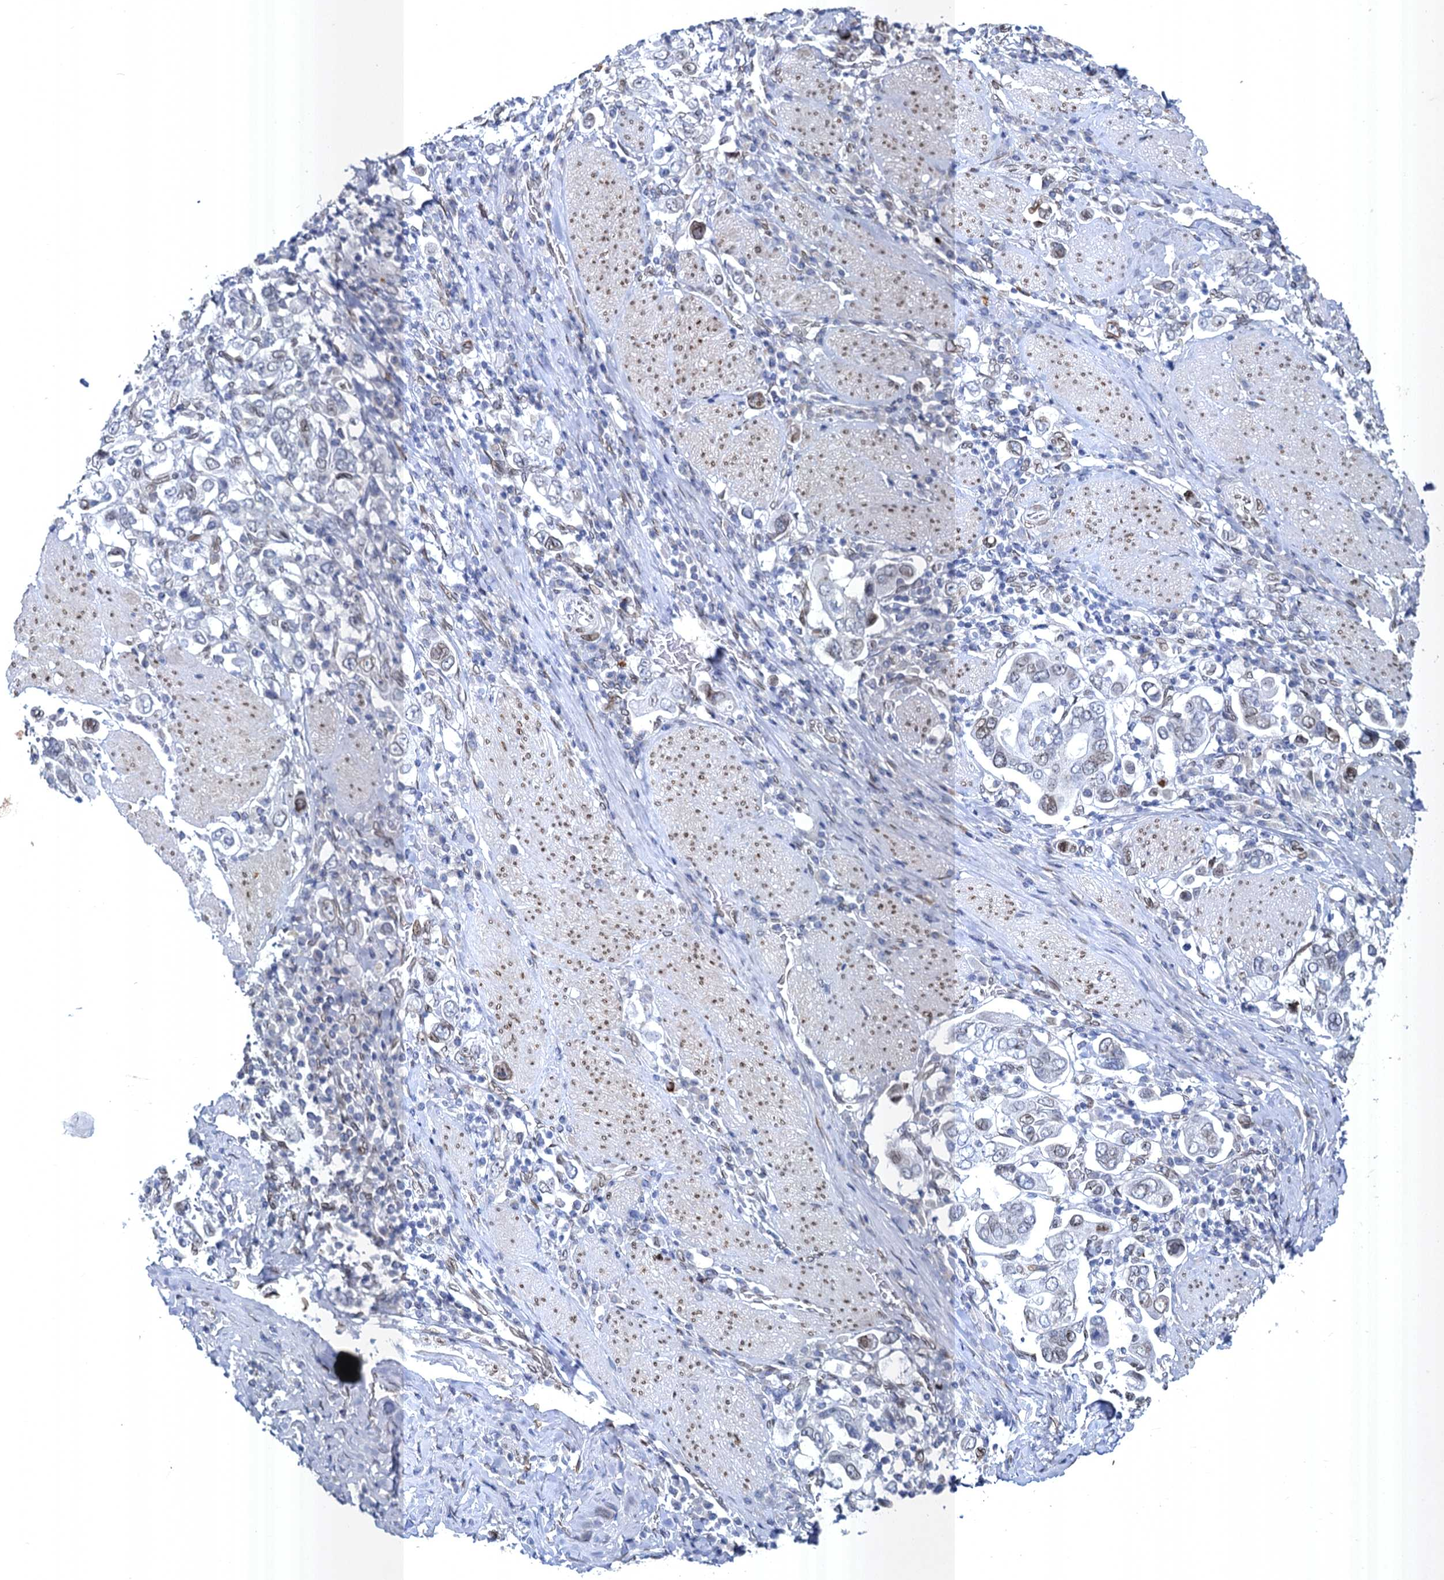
{"staining": {"intensity": "weak", "quantity": "<25%", "location": "nuclear"}, "tissue": "stomach cancer", "cell_type": "Tumor cells", "image_type": "cancer", "snomed": [{"axis": "morphology", "description": "Adenocarcinoma, NOS"}, {"axis": "topography", "description": "Stomach, upper"}], "caption": "The histopathology image shows no staining of tumor cells in stomach cancer (adenocarcinoma).", "gene": "PRSS35", "patient": {"sex": "male", "age": 62}}